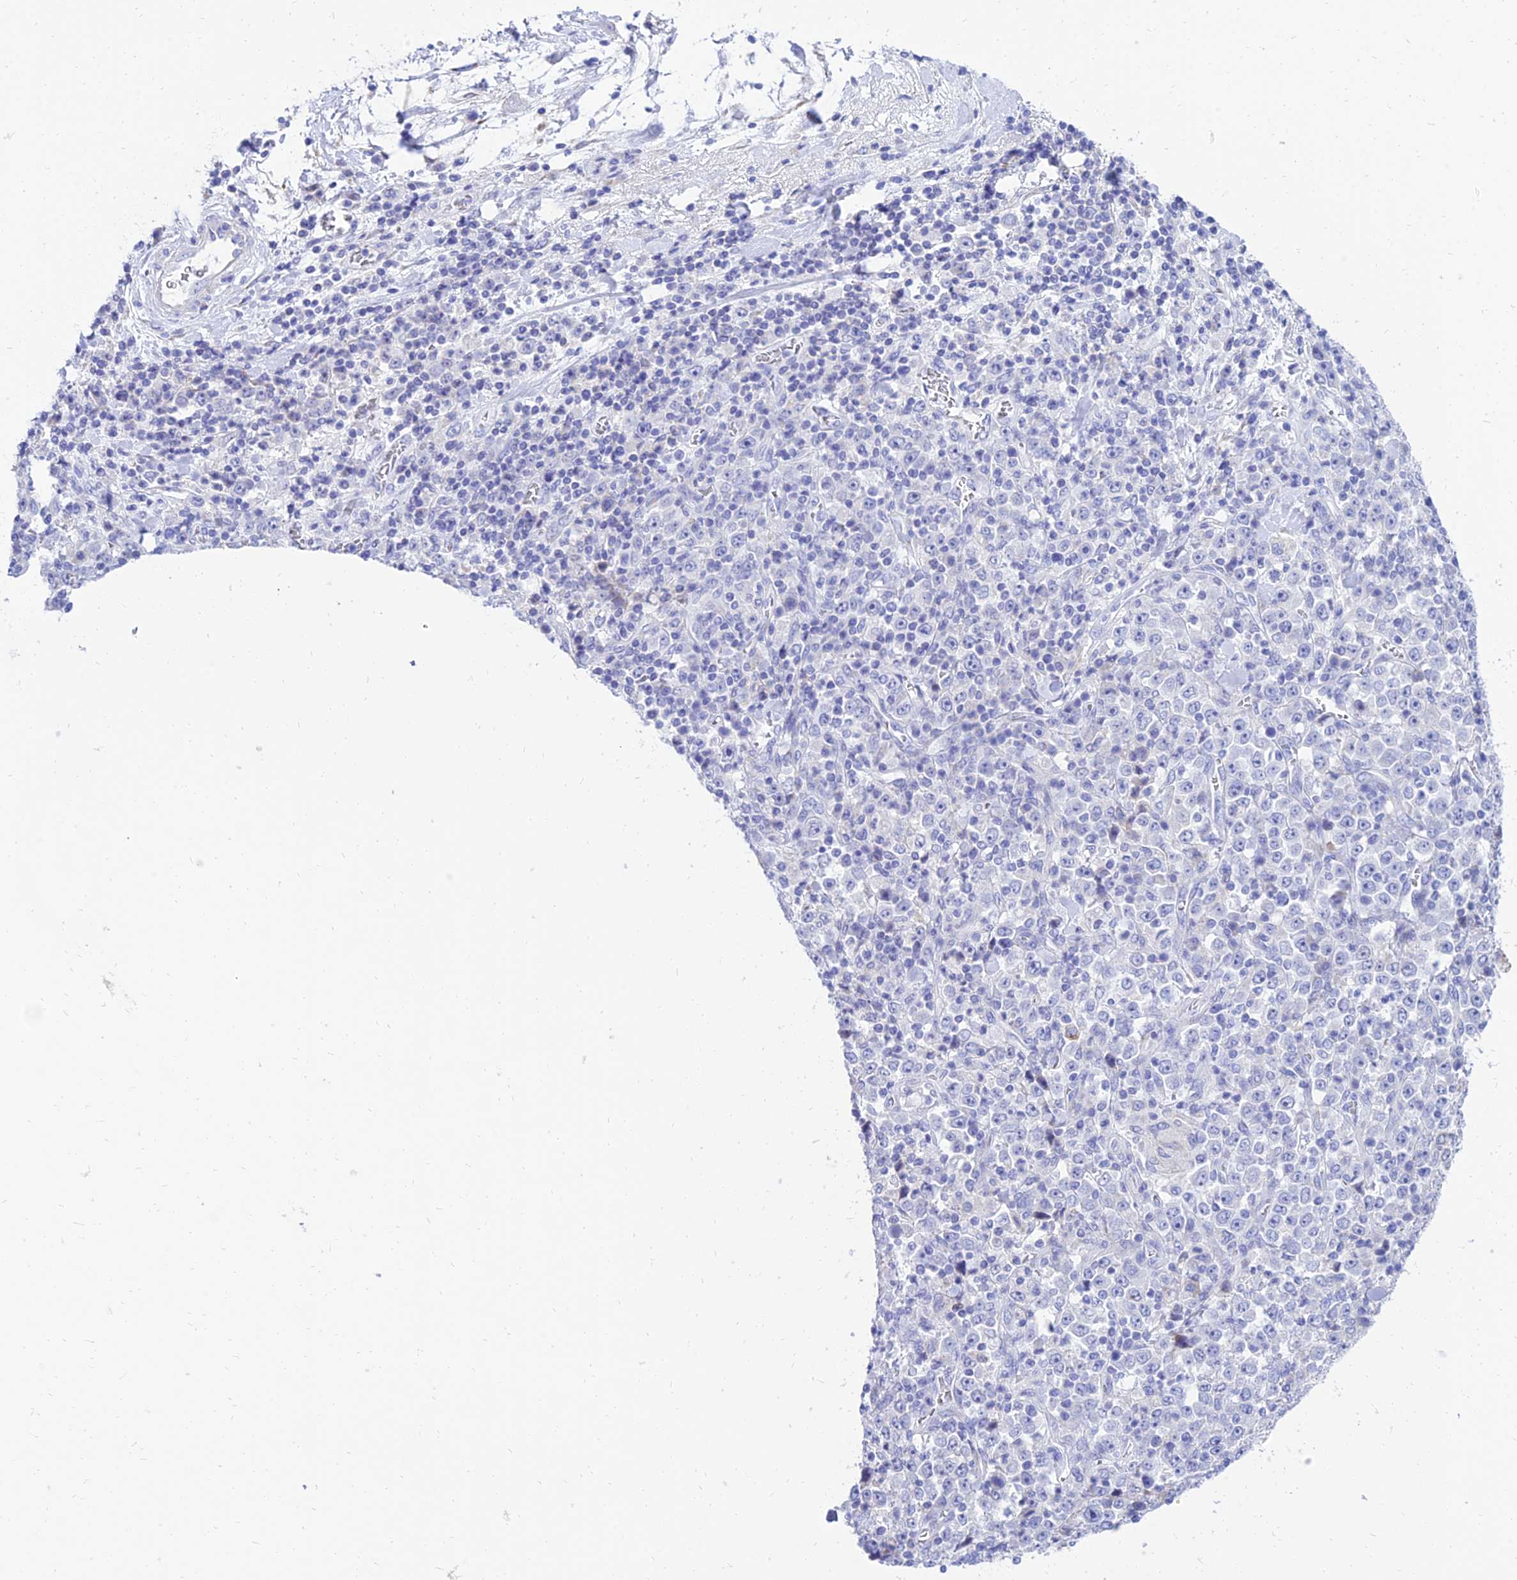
{"staining": {"intensity": "negative", "quantity": "none", "location": "none"}, "tissue": "stomach cancer", "cell_type": "Tumor cells", "image_type": "cancer", "snomed": [{"axis": "morphology", "description": "Normal tissue, NOS"}, {"axis": "morphology", "description": "Adenocarcinoma, NOS"}, {"axis": "topography", "description": "Stomach, upper"}, {"axis": "topography", "description": "Stomach"}], "caption": "An immunohistochemistry (IHC) histopathology image of stomach cancer (adenocarcinoma) is shown. There is no staining in tumor cells of stomach cancer (adenocarcinoma). Brightfield microscopy of IHC stained with DAB (3,3'-diaminobenzidine) (brown) and hematoxylin (blue), captured at high magnification.", "gene": "PKN3", "patient": {"sex": "male", "age": 59}}